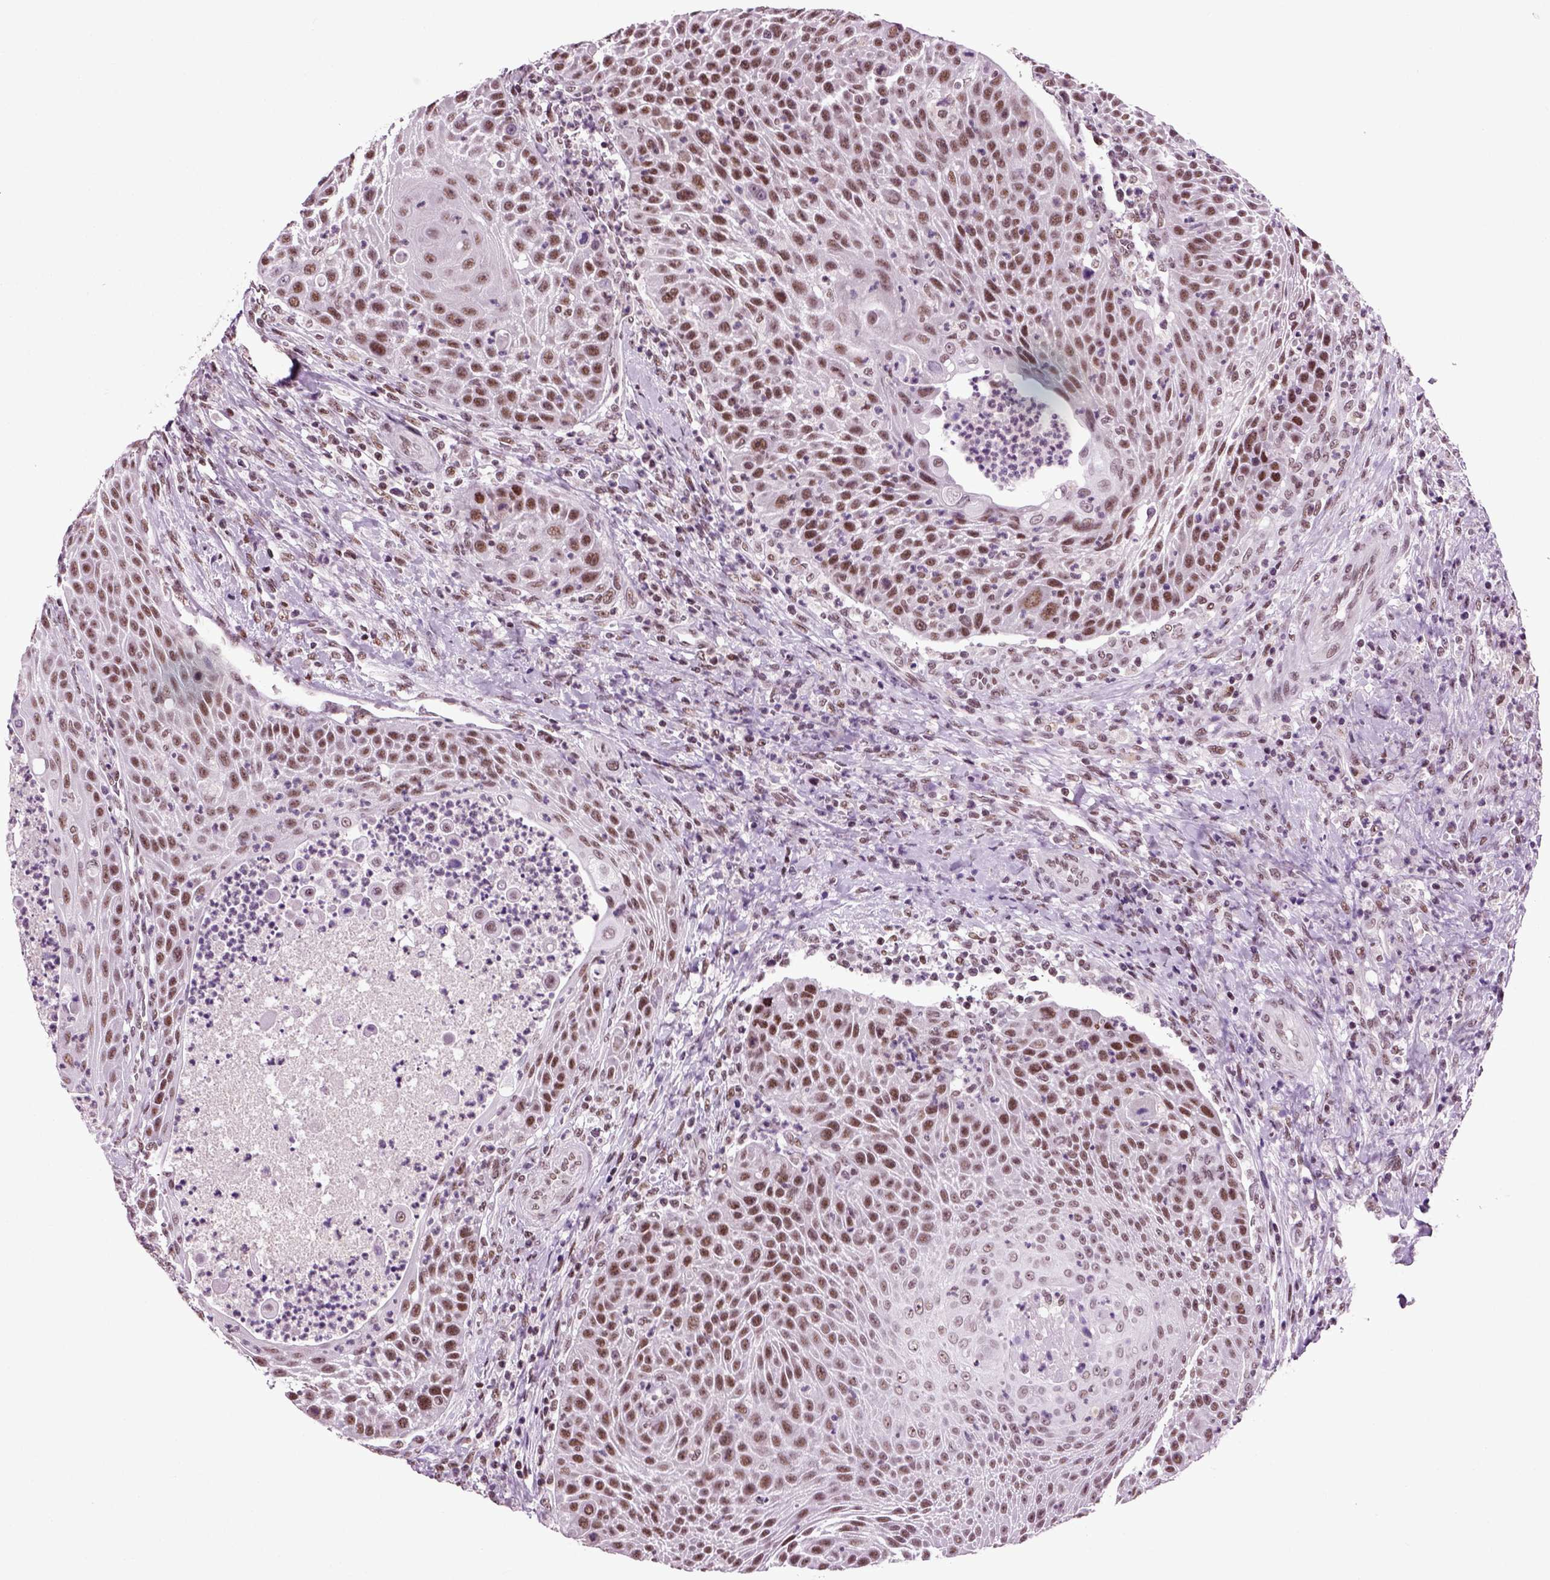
{"staining": {"intensity": "moderate", "quantity": ">75%", "location": "nuclear"}, "tissue": "head and neck cancer", "cell_type": "Tumor cells", "image_type": "cancer", "snomed": [{"axis": "morphology", "description": "Squamous cell carcinoma, NOS"}, {"axis": "topography", "description": "Head-Neck"}], "caption": "Squamous cell carcinoma (head and neck) stained with immunohistochemistry (IHC) demonstrates moderate nuclear positivity in approximately >75% of tumor cells.", "gene": "RCOR3", "patient": {"sex": "male", "age": 69}}